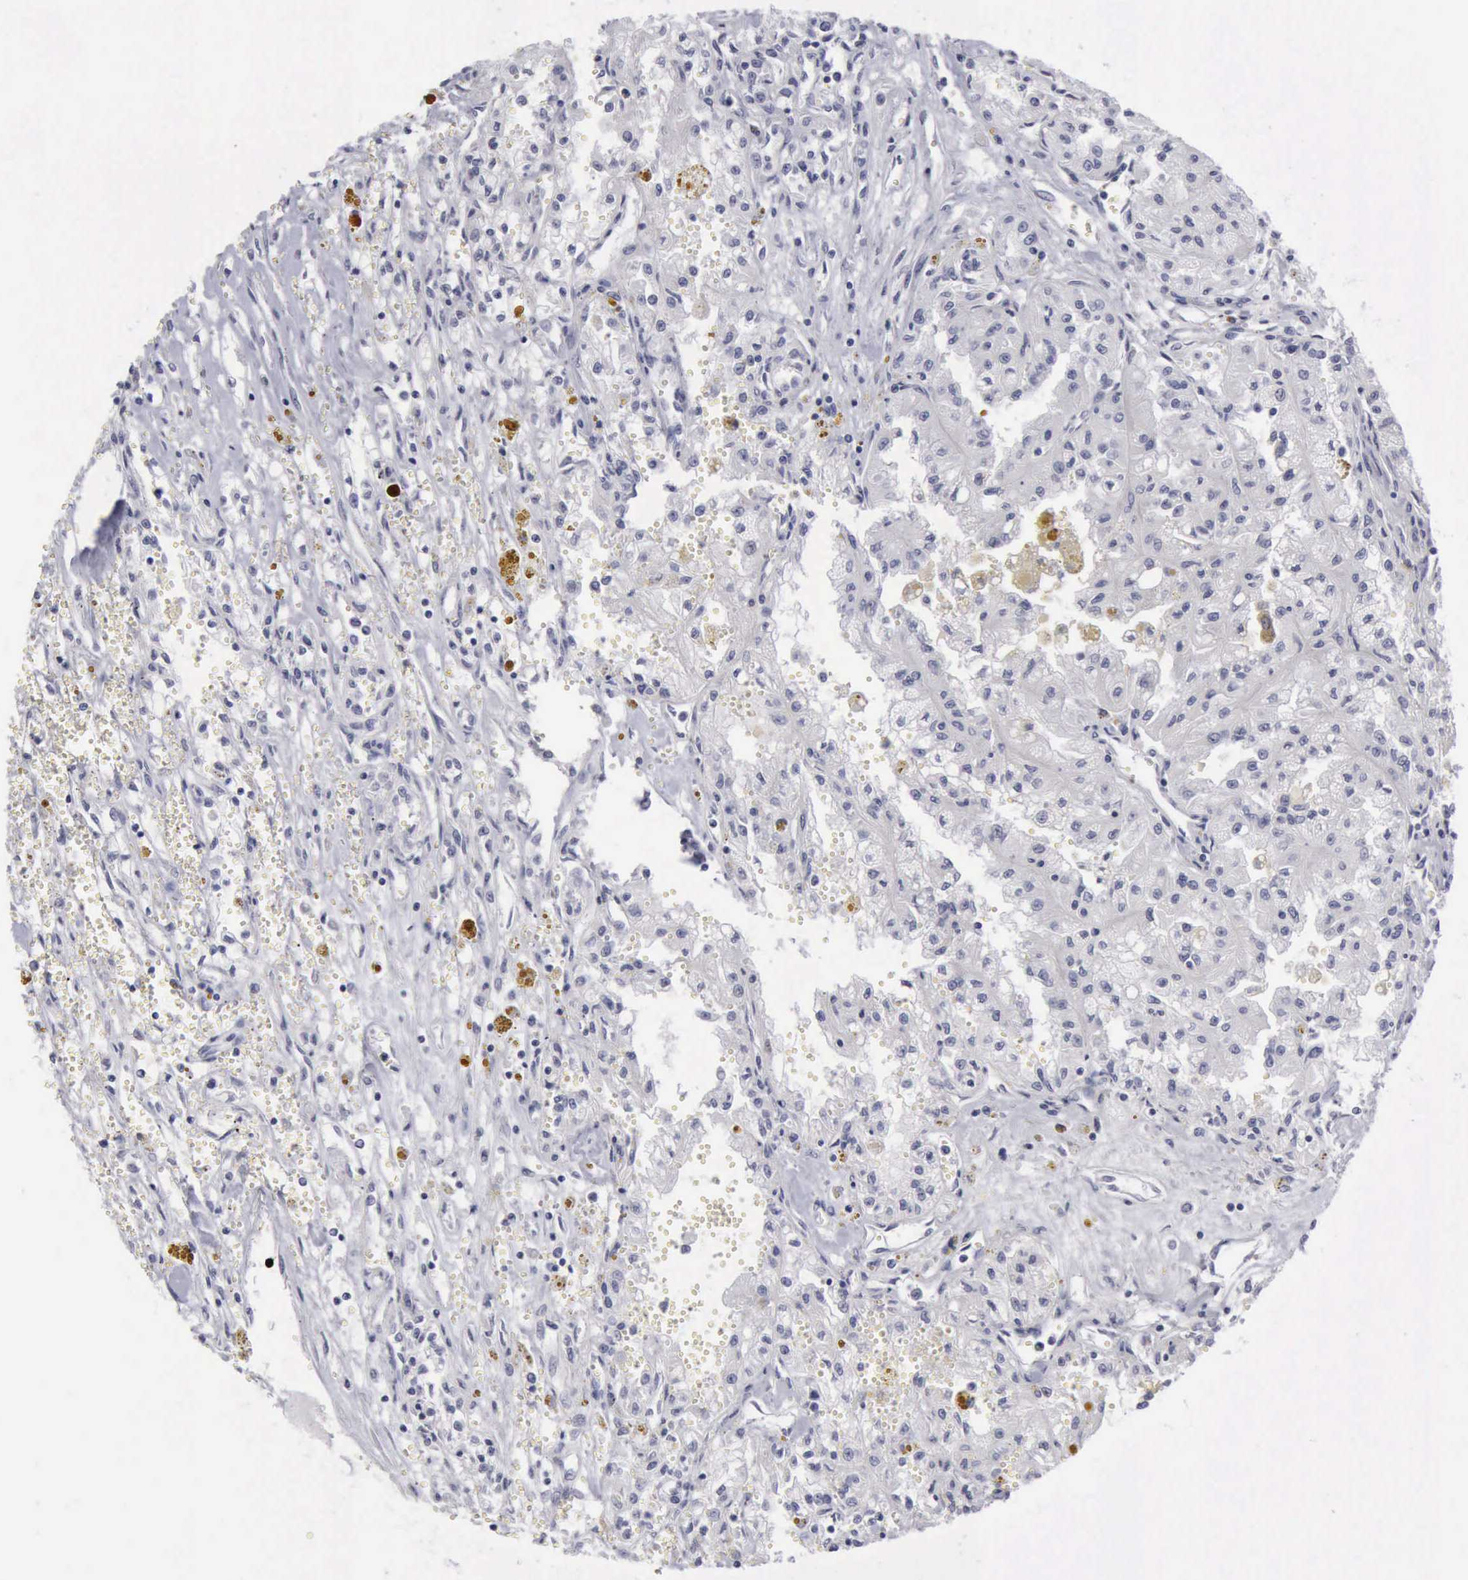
{"staining": {"intensity": "negative", "quantity": "none", "location": "none"}, "tissue": "renal cancer", "cell_type": "Tumor cells", "image_type": "cancer", "snomed": [{"axis": "morphology", "description": "Adenocarcinoma, NOS"}, {"axis": "topography", "description": "Kidney"}], "caption": "An IHC histopathology image of renal cancer (adenocarcinoma) is shown. There is no staining in tumor cells of renal cancer (adenocarcinoma).", "gene": "KRT13", "patient": {"sex": "male", "age": 78}}